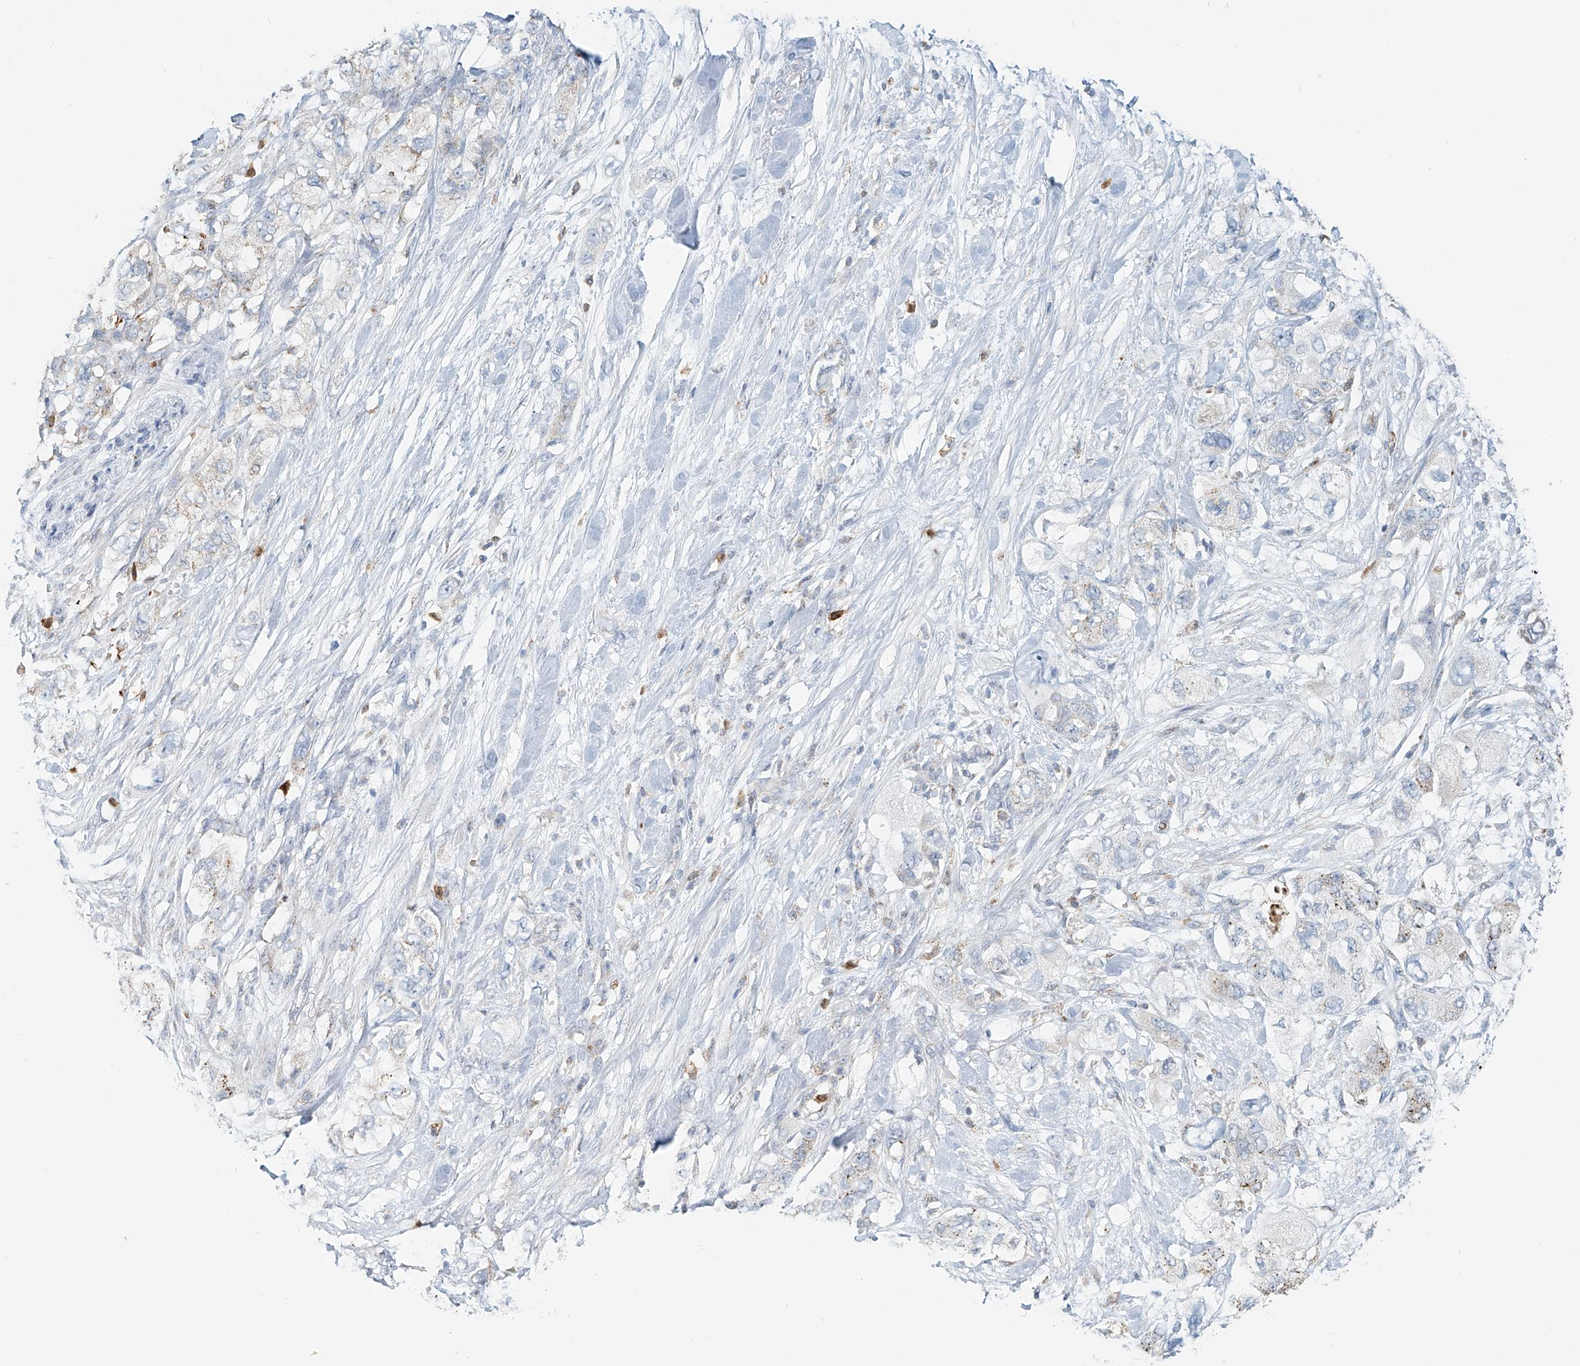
{"staining": {"intensity": "weak", "quantity": "<25%", "location": "cytoplasmic/membranous"}, "tissue": "pancreatic cancer", "cell_type": "Tumor cells", "image_type": "cancer", "snomed": [{"axis": "morphology", "description": "Adenocarcinoma, NOS"}, {"axis": "topography", "description": "Pancreas"}], "caption": "A high-resolution histopathology image shows immunohistochemistry staining of pancreatic cancer, which exhibits no significant positivity in tumor cells.", "gene": "PTPRA", "patient": {"sex": "female", "age": 73}}